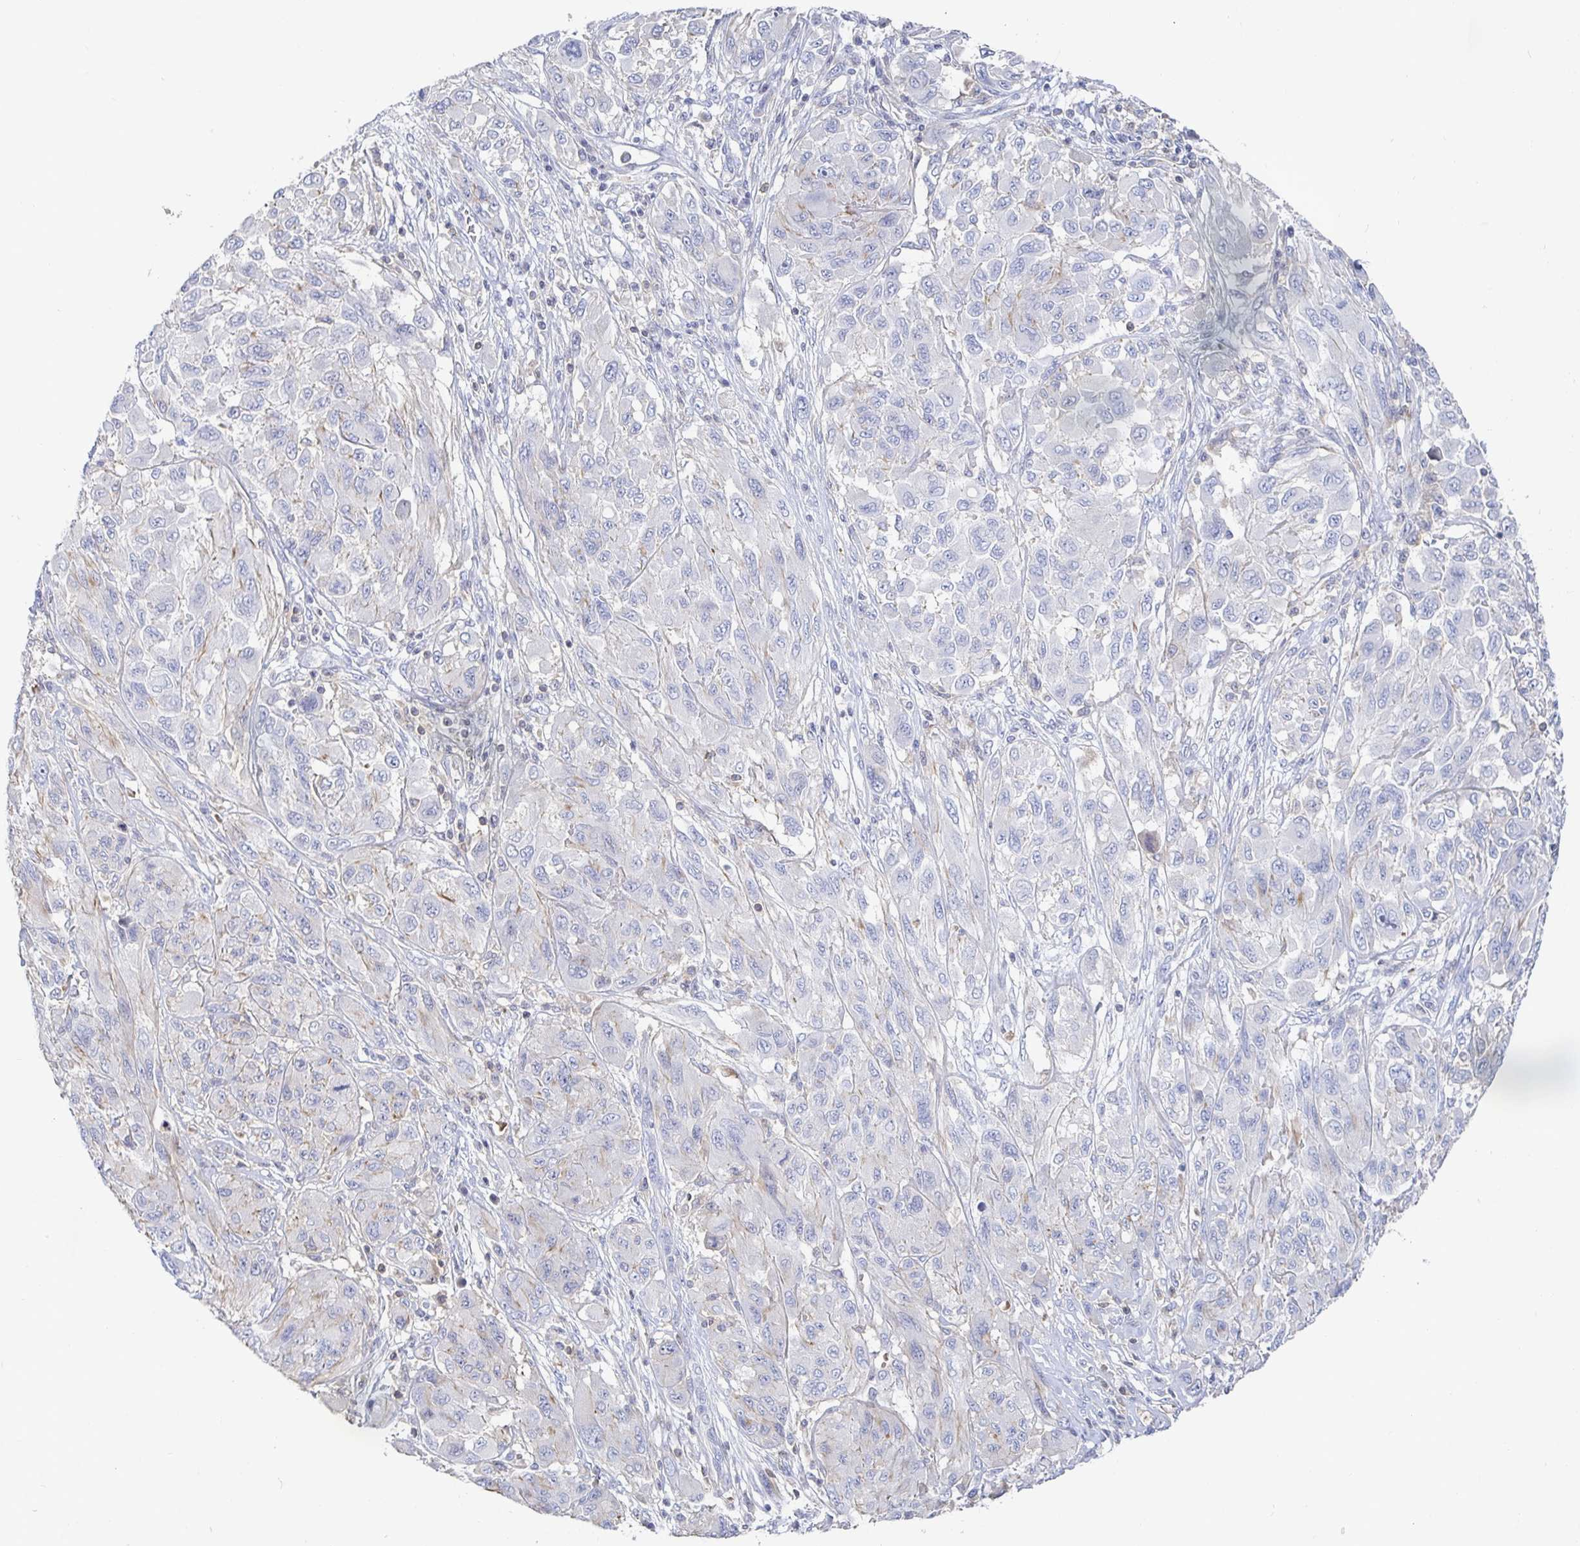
{"staining": {"intensity": "negative", "quantity": "none", "location": "none"}, "tissue": "melanoma", "cell_type": "Tumor cells", "image_type": "cancer", "snomed": [{"axis": "morphology", "description": "Malignant melanoma, NOS"}, {"axis": "topography", "description": "Skin"}], "caption": "DAB immunohistochemical staining of melanoma displays no significant expression in tumor cells.", "gene": "PIK3CD", "patient": {"sex": "female", "age": 91}}